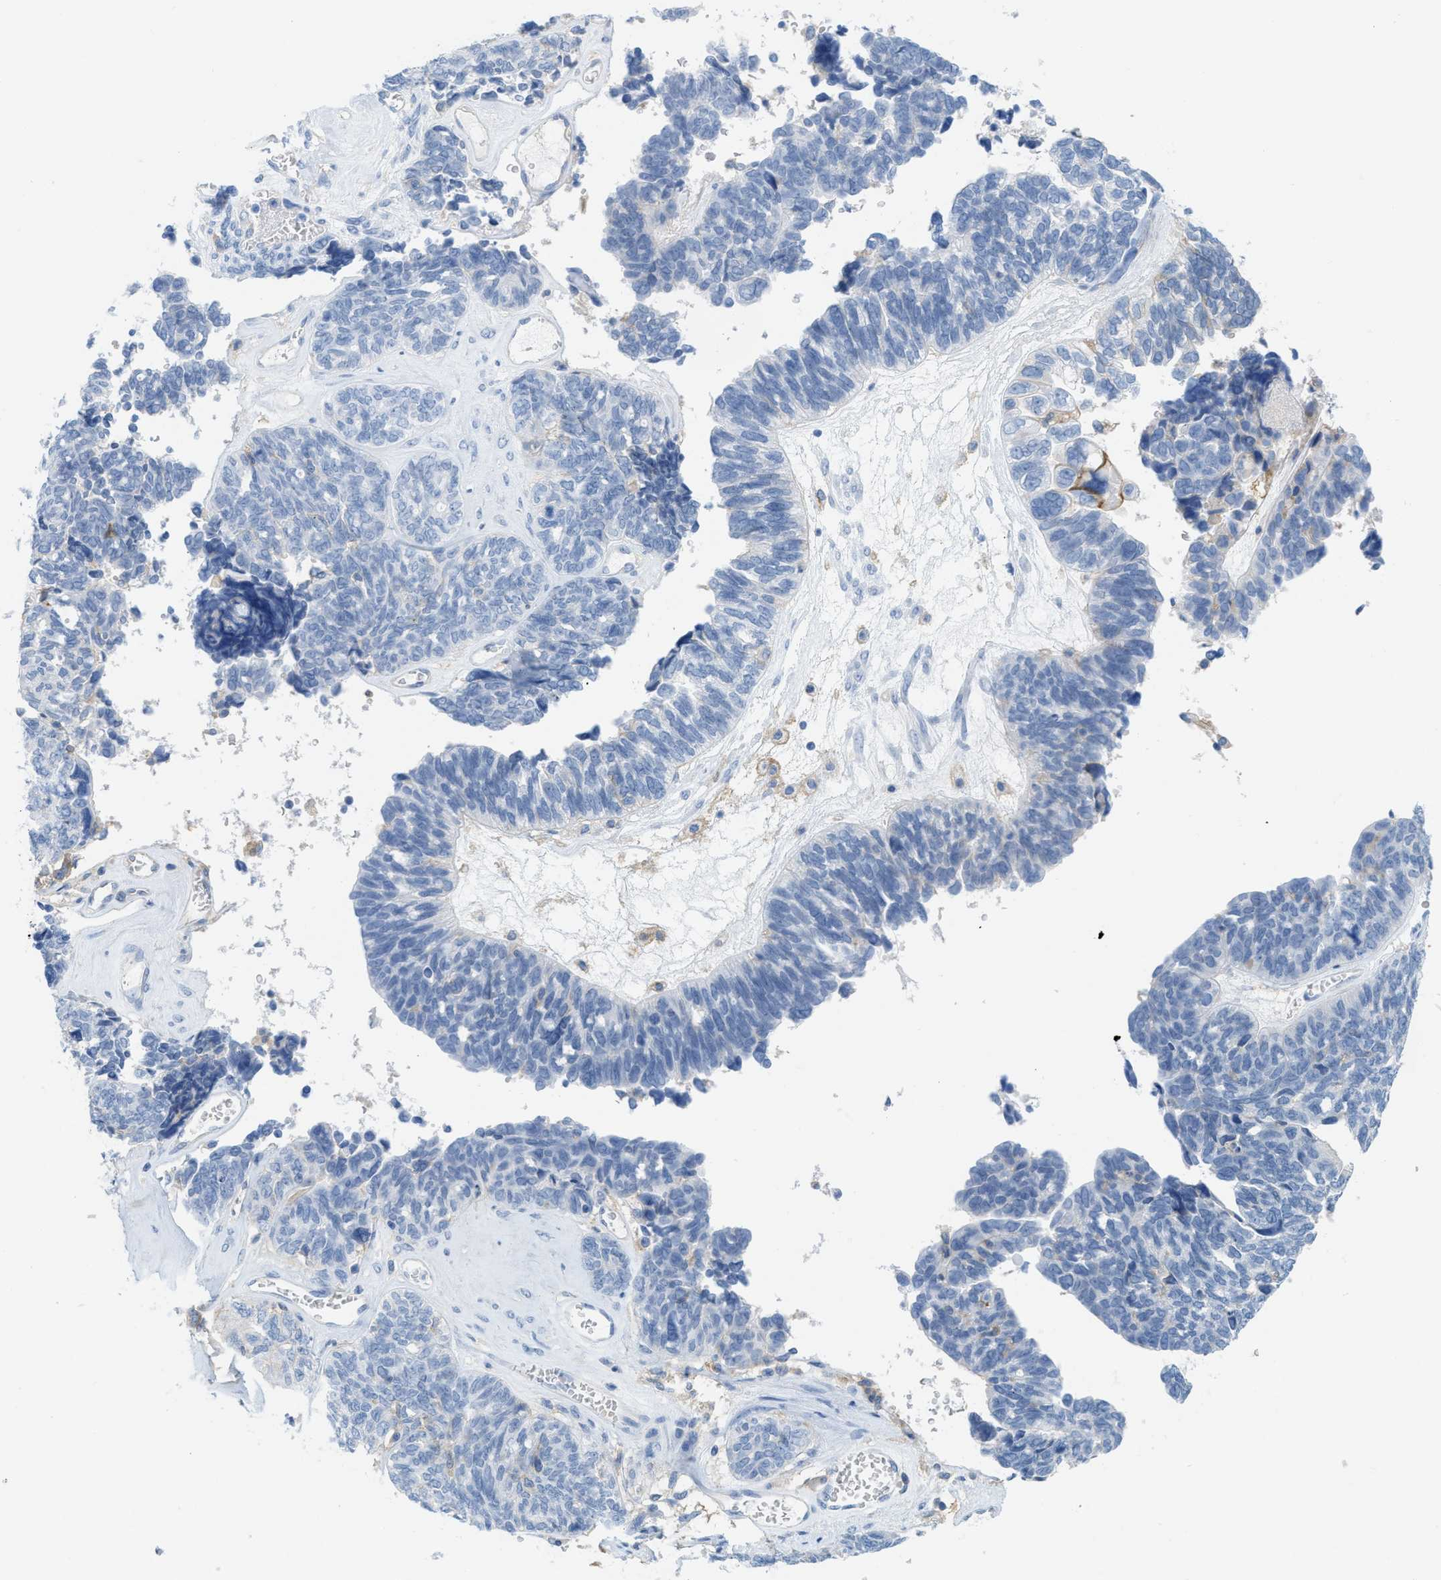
{"staining": {"intensity": "negative", "quantity": "none", "location": "none"}, "tissue": "ovarian cancer", "cell_type": "Tumor cells", "image_type": "cancer", "snomed": [{"axis": "morphology", "description": "Cystadenocarcinoma, serous, NOS"}, {"axis": "topography", "description": "Ovary"}], "caption": "Immunohistochemistry histopathology image of human ovarian serous cystadenocarcinoma stained for a protein (brown), which shows no staining in tumor cells.", "gene": "SLC3A2", "patient": {"sex": "female", "age": 79}}